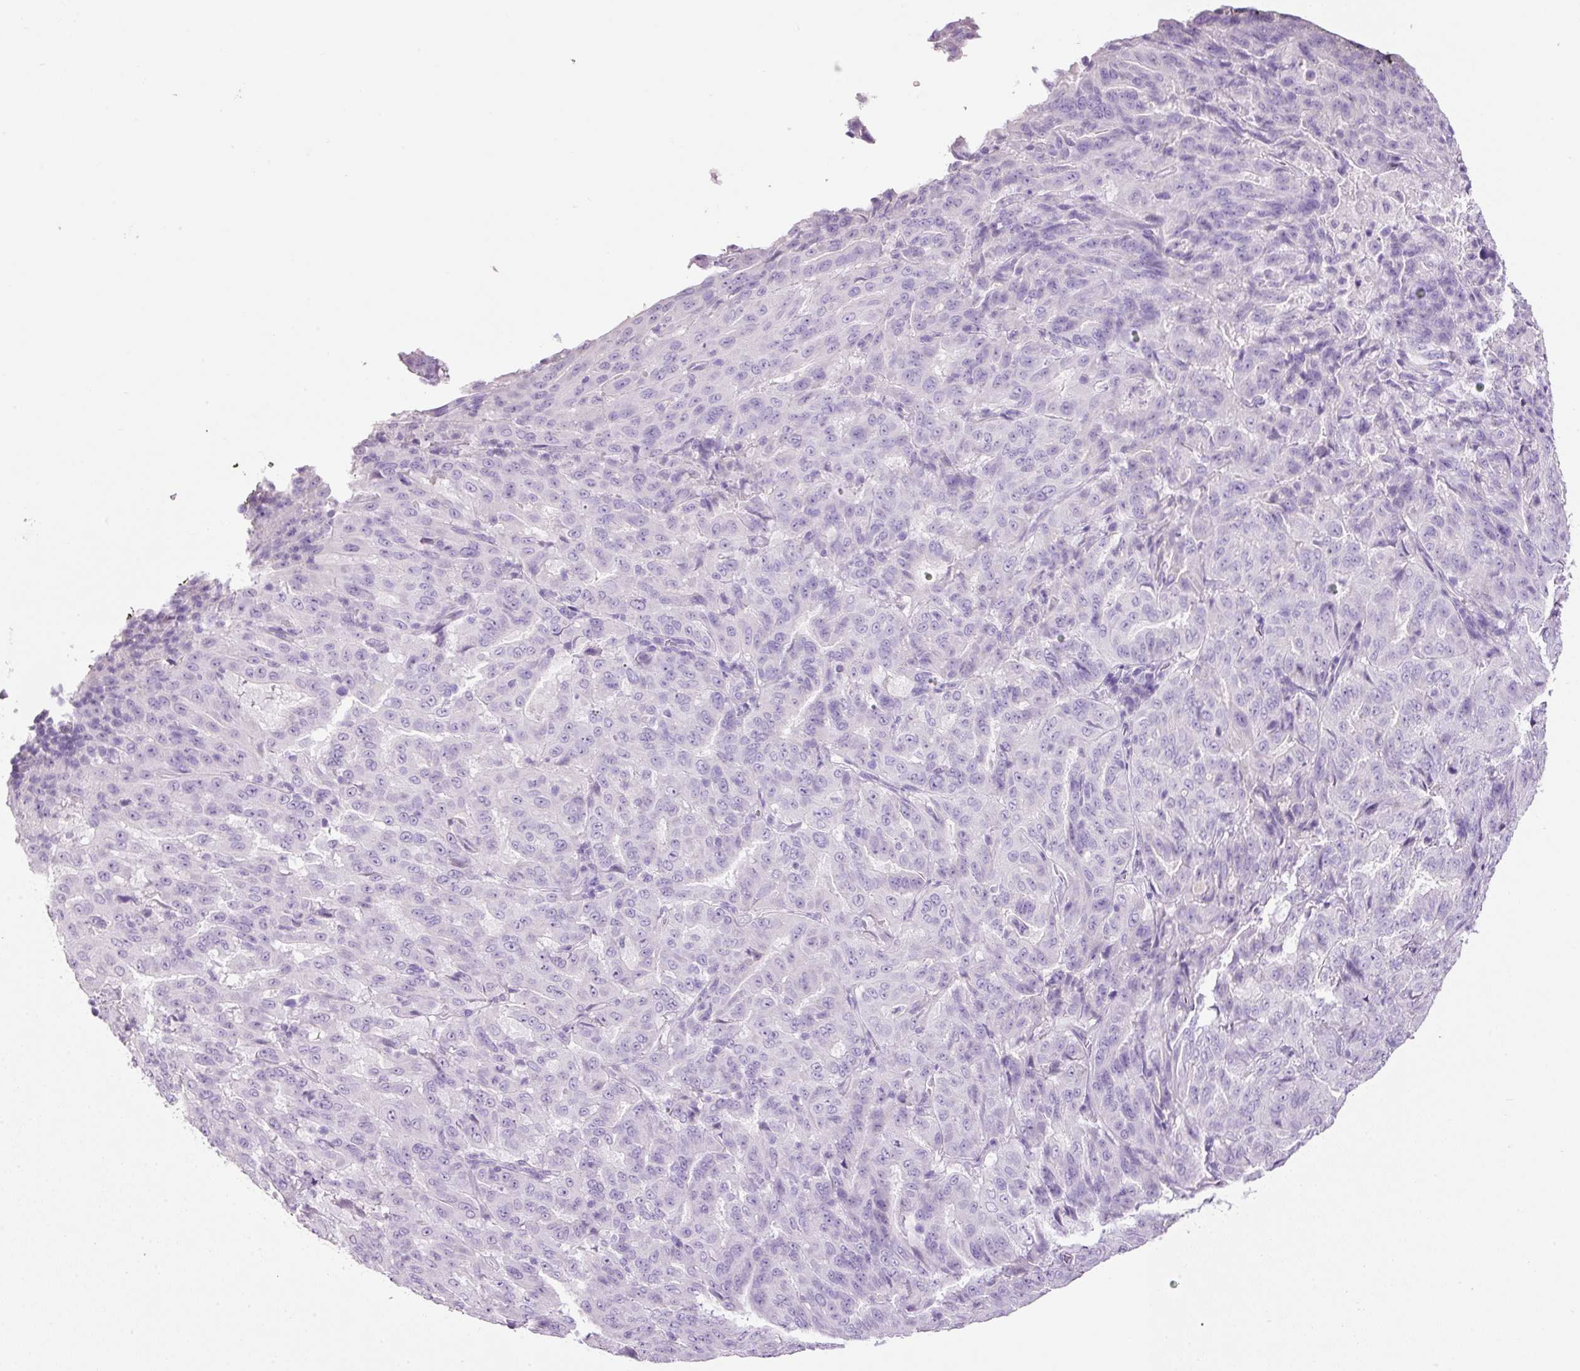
{"staining": {"intensity": "negative", "quantity": "none", "location": "none"}, "tissue": "pancreatic cancer", "cell_type": "Tumor cells", "image_type": "cancer", "snomed": [{"axis": "morphology", "description": "Adenocarcinoma, NOS"}, {"axis": "topography", "description": "Pancreas"}], "caption": "A histopathology image of adenocarcinoma (pancreatic) stained for a protein exhibits no brown staining in tumor cells.", "gene": "BSND", "patient": {"sex": "male", "age": 63}}